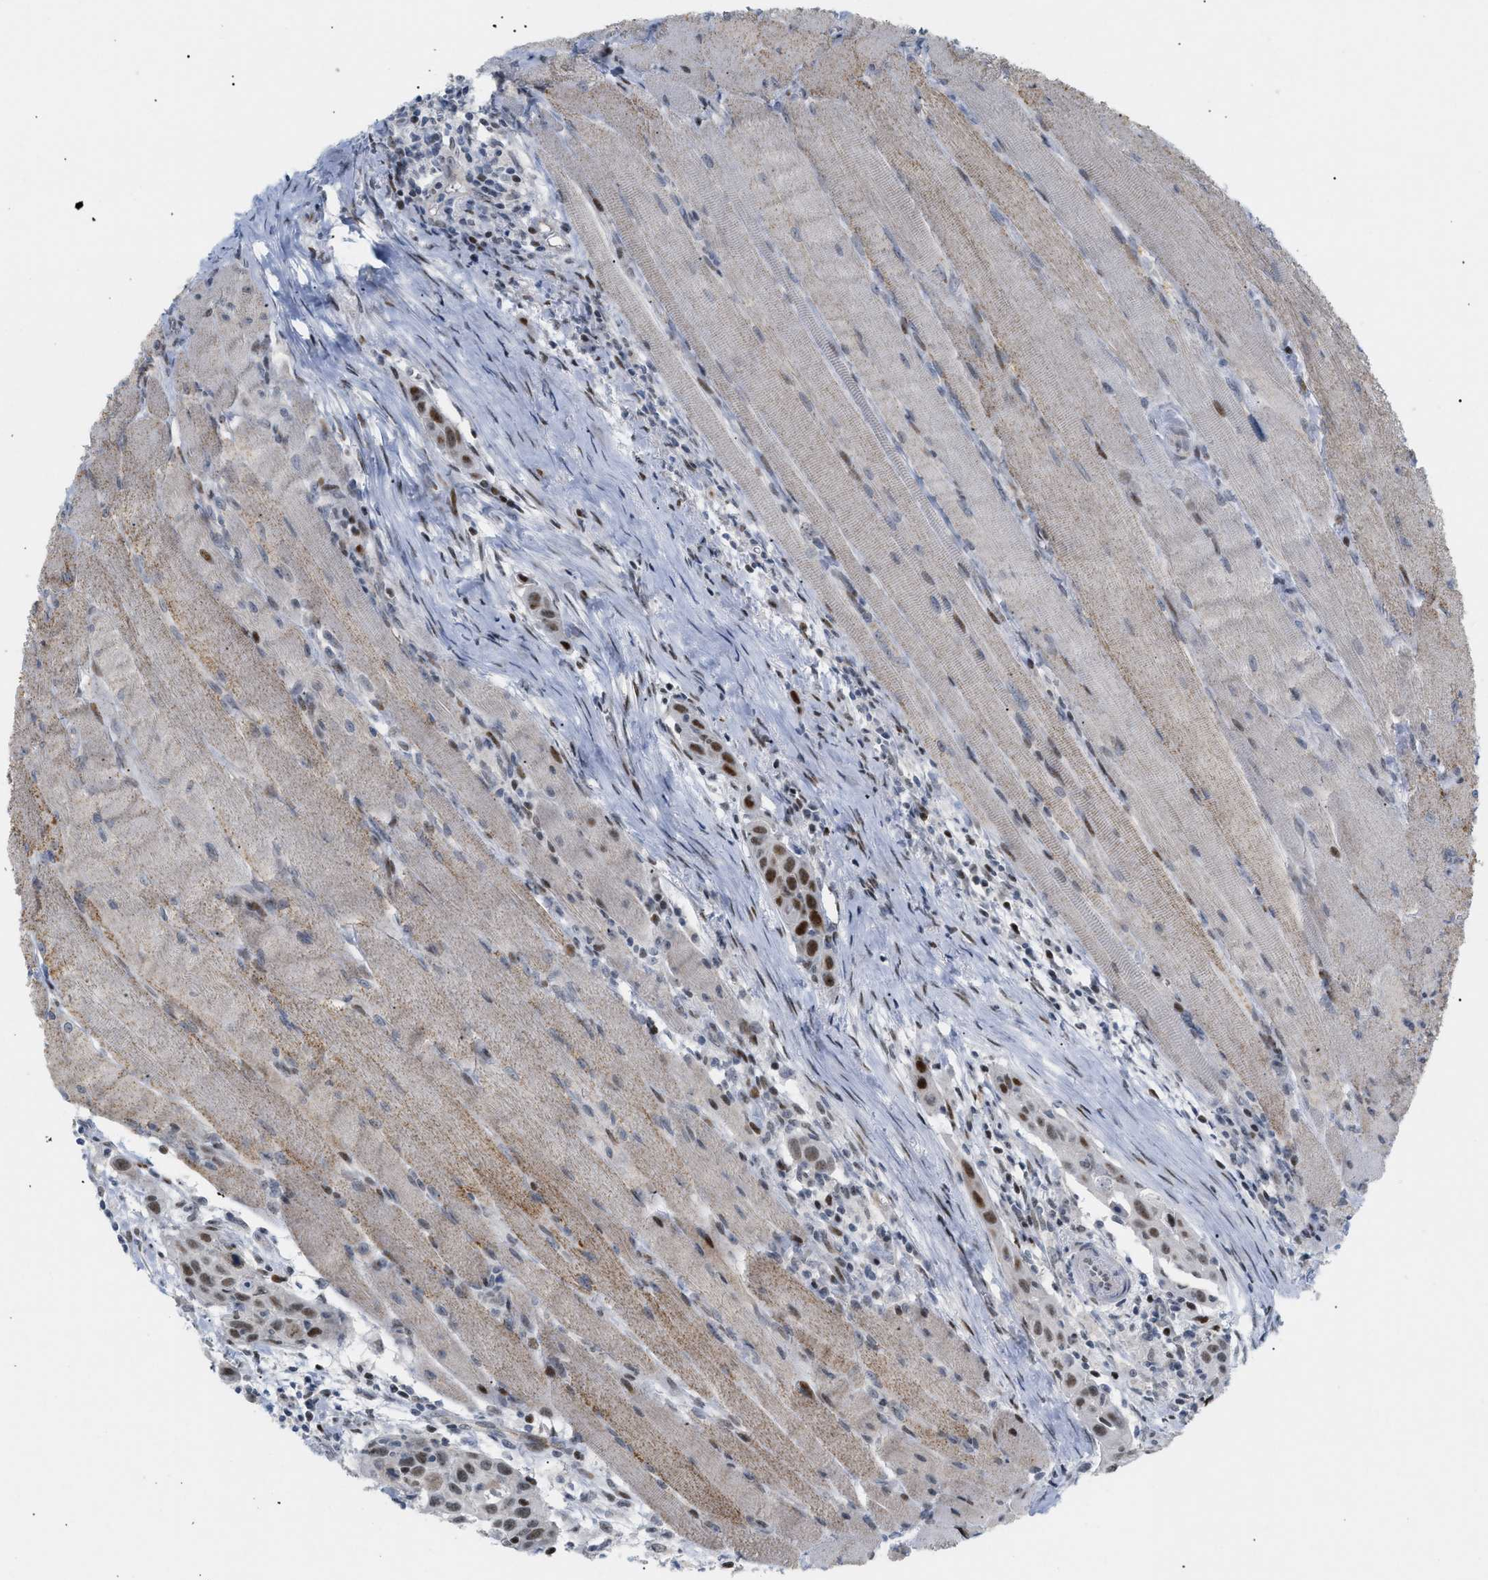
{"staining": {"intensity": "strong", "quantity": ">75%", "location": "nuclear"}, "tissue": "head and neck cancer", "cell_type": "Tumor cells", "image_type": "cancer", "snomed": [{"axis": "morphology", "description": "Squamous cell carcinoma, NOS"}, {"axis": "topography", "description": "Oral tissue"}, {"axis": "topography", "description": "Head-Neck"}], "caption": "This histopathology image exhibits IHC staining of human head and neck cancer (squamous cell carcinoma), with high strong nuclear staining in about >75% of tumor cells.", "gene": "MED1", "patient": {"sex": "female", "age": 50}}